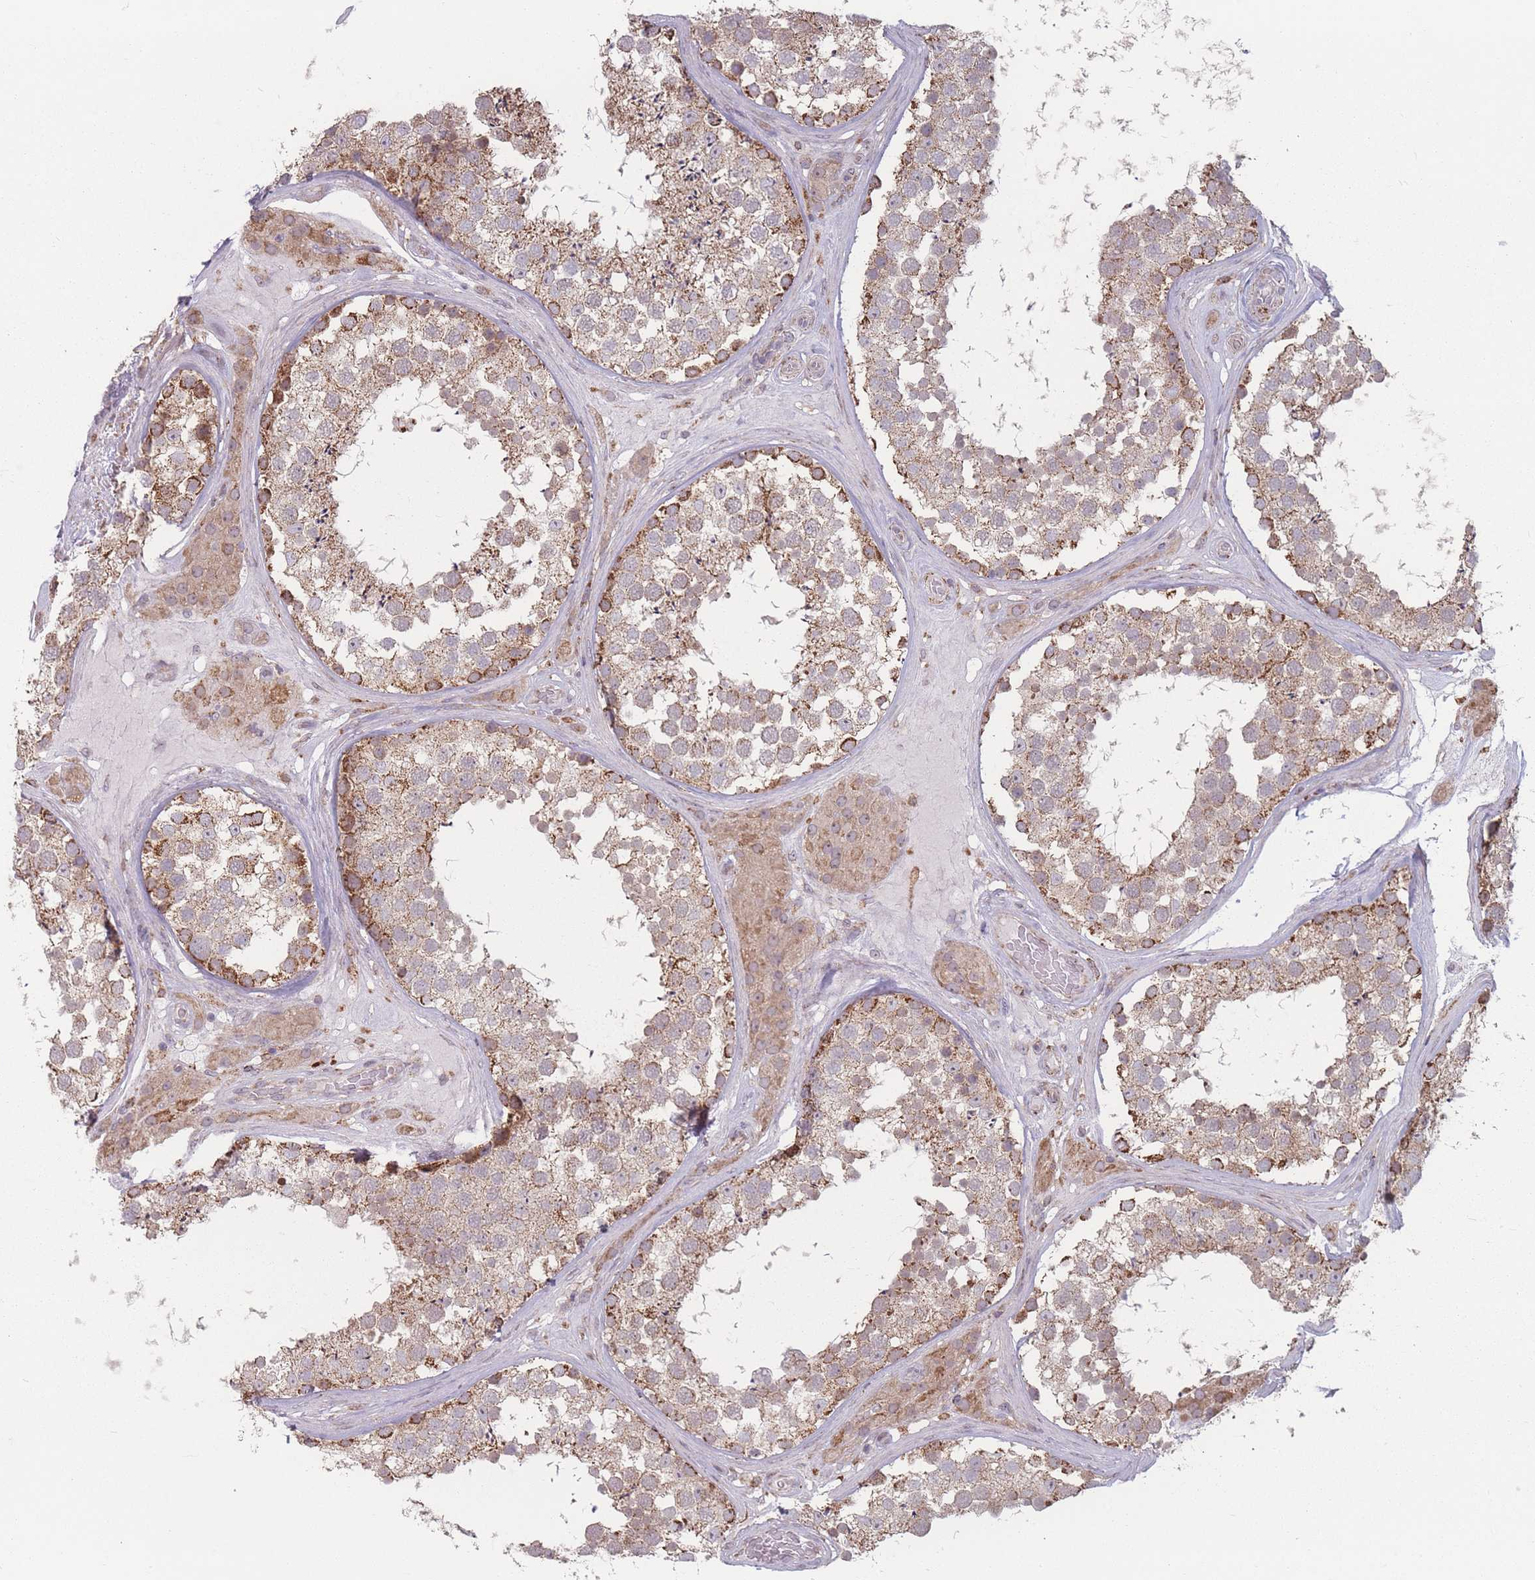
{"staining": {"intensity": "strong", "quantity": "25%-75%", "location": "cytoplasmic/membranous"}, "tissue": "testis", "cell_type": "Cells in seminiferous ducts", "image_type": "normal", "snomed": [{"axis": "morphology", "description": "Normal tissue, NOS"}, {"axis": "topography", "description": "Testis"}], "caption": "Immunohistochemical staining of benign testis demonstrates high levels of strong cytoplasmic/membranous staining in about 25%-75% of cells in seminiferous ducts. (DAB IHC with brightfield microscopy, high magnification).", "gene": "OR10Q1", "patient": {"sex": "male", "age": 46}}